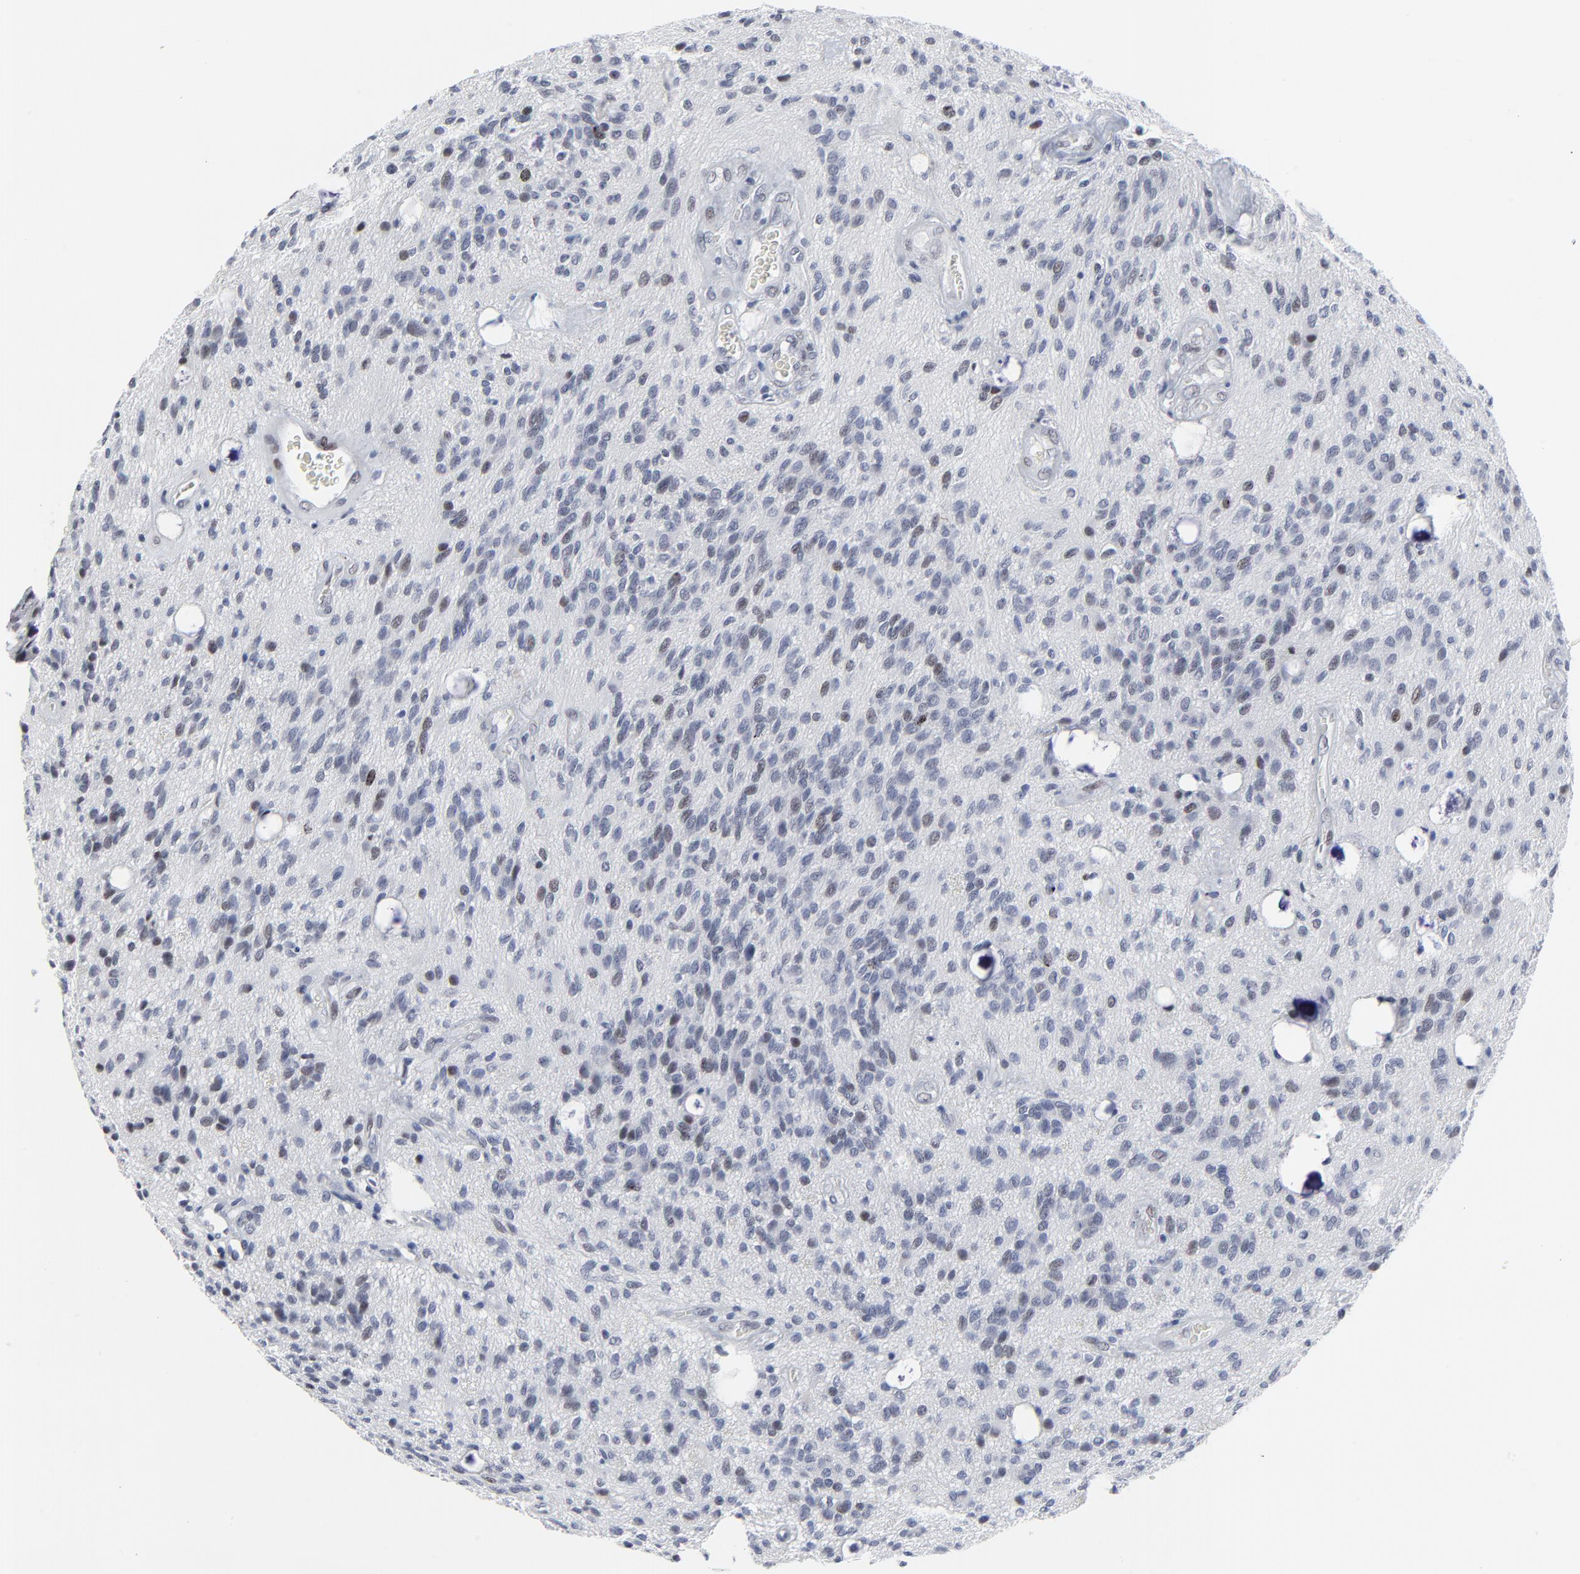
{"staining": {"intensity": "weak", "quantity": "<25%", "location": "nuclear"}, "tissue": "glioma", "cell_type": "Tumor cells", "image_type": "cancer", "snomed": [{"axis": "morphology", "description": "Glioma, malignant, Low grade"}, {"axis": "topography", "description": "Brain"}], "caption": "Tumor cells are negative for protein expression in human glioma. (Brightfield microscopy of DAB immunohistochemistry (IHC) at high magnification).", "gene": "ZNF589", "patient": {"sex": "female", "age": 15}}